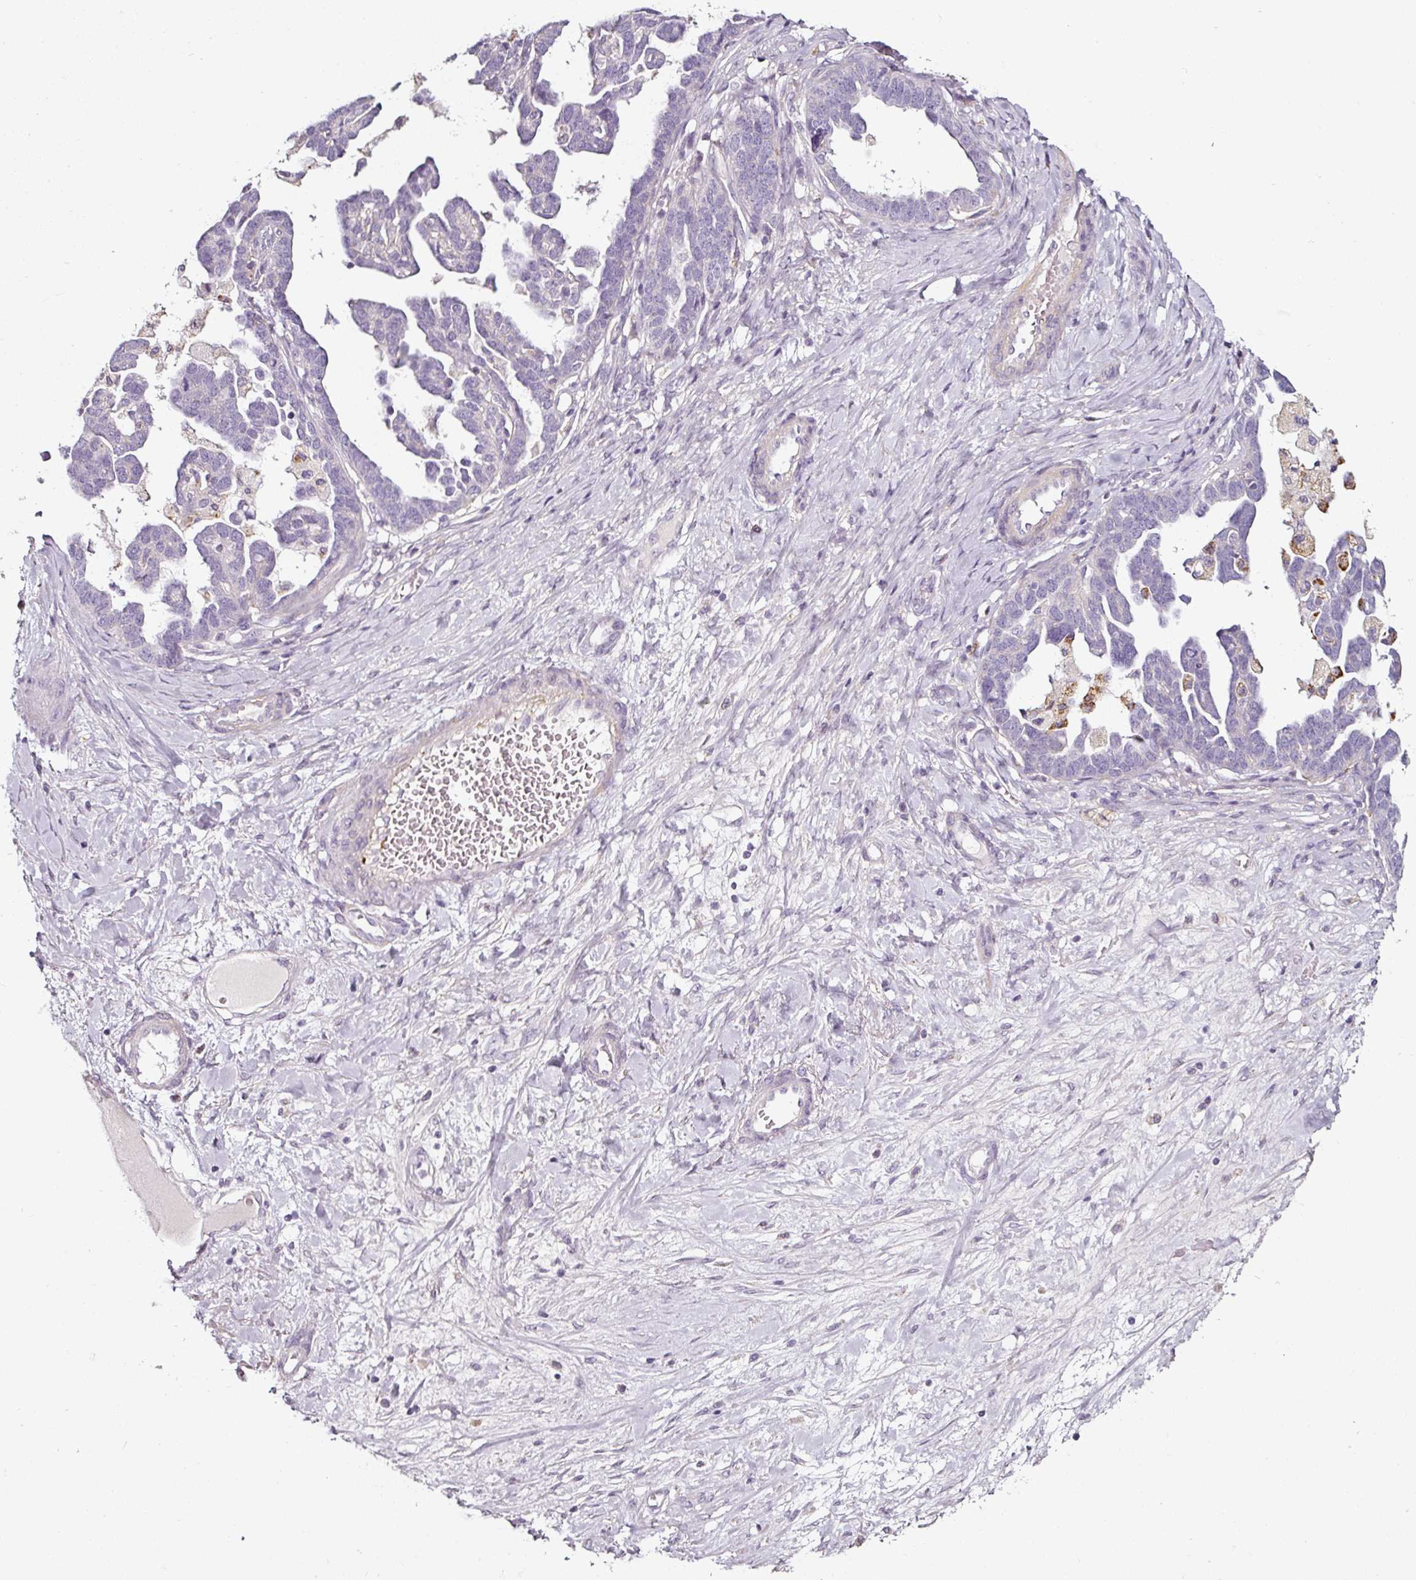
{"staining": {"intensity": "negative", "quantity": "none", "location": "none"}, "tissue": "ovarian cancer", "cell_type": "Tumor cells", "image_type": "cancer", "snomed": [{"axis": "morphology", "description": "Cystadenocarcinoma, serous, NOS"}, {"axis": "topography", "description": "Ovary"}], "caption": "There is no significant expression in tumor cells of serous cystadenocarcinoma (ovarian).", "gene": "CAP2", "patient": {"sex": "female", "age": 54}}